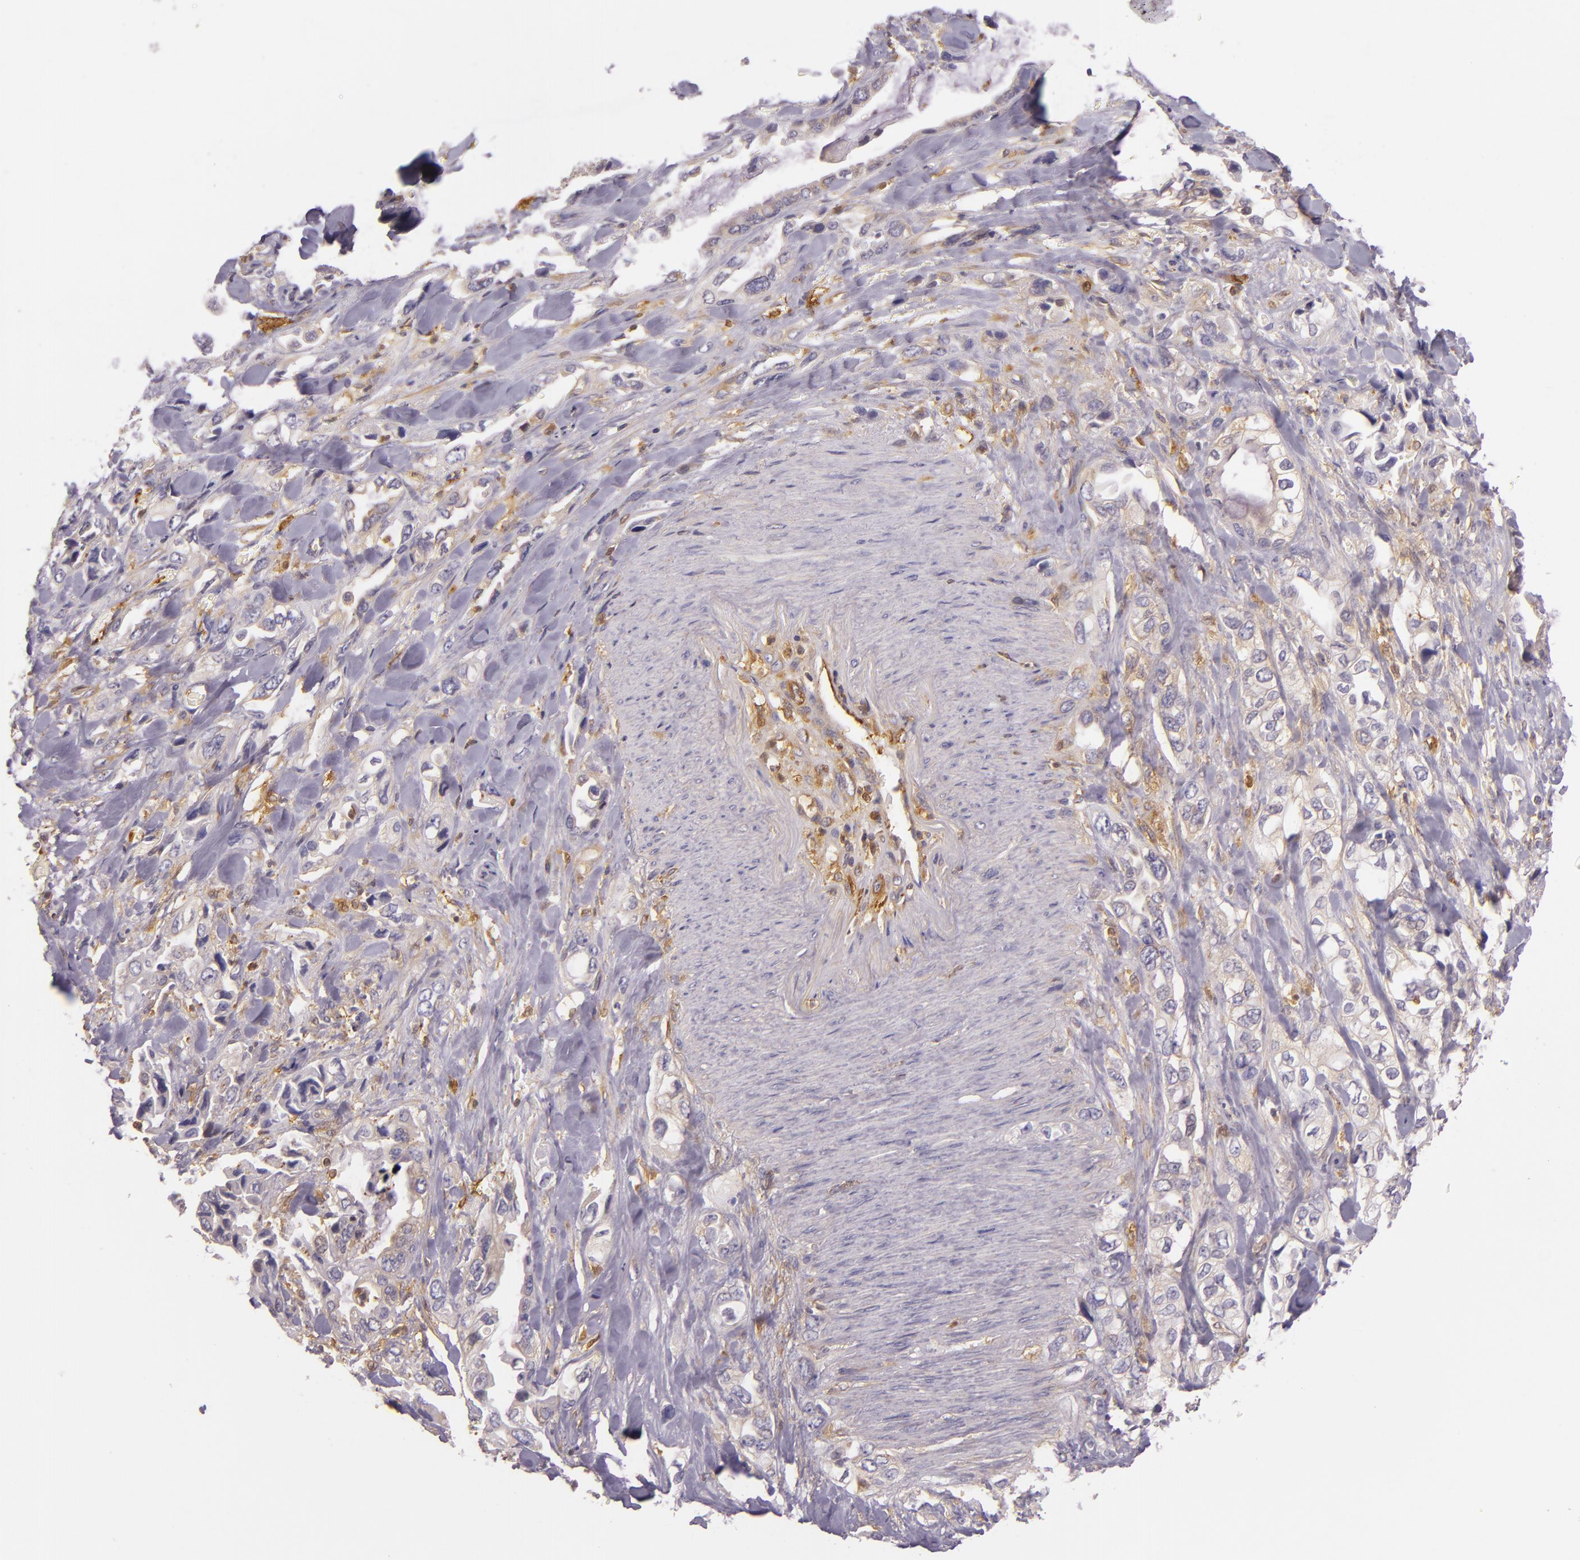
{"staining": {"intensity": "weak", "quantity": "25%-75%", "location": "cytoplasmic/membranous"}, "tissue": "pancreatic cancer", "cell_type": "Tumor cells", "image_type": "cancer", "snomed": [{"axis": "morphology", "description": "Adenocarcinoma, NOS"}, {"axis": "topography", "description": "Pancreas"}], "caption": "Immunohistochemical staining of human pancreatic adenocarcinoma reveals weak cytoplasmic/membranous protein staining in about 25%-75% of tumor cells.", "gene": "TLN1", "patient": {"sex": "male", "age": 69}}